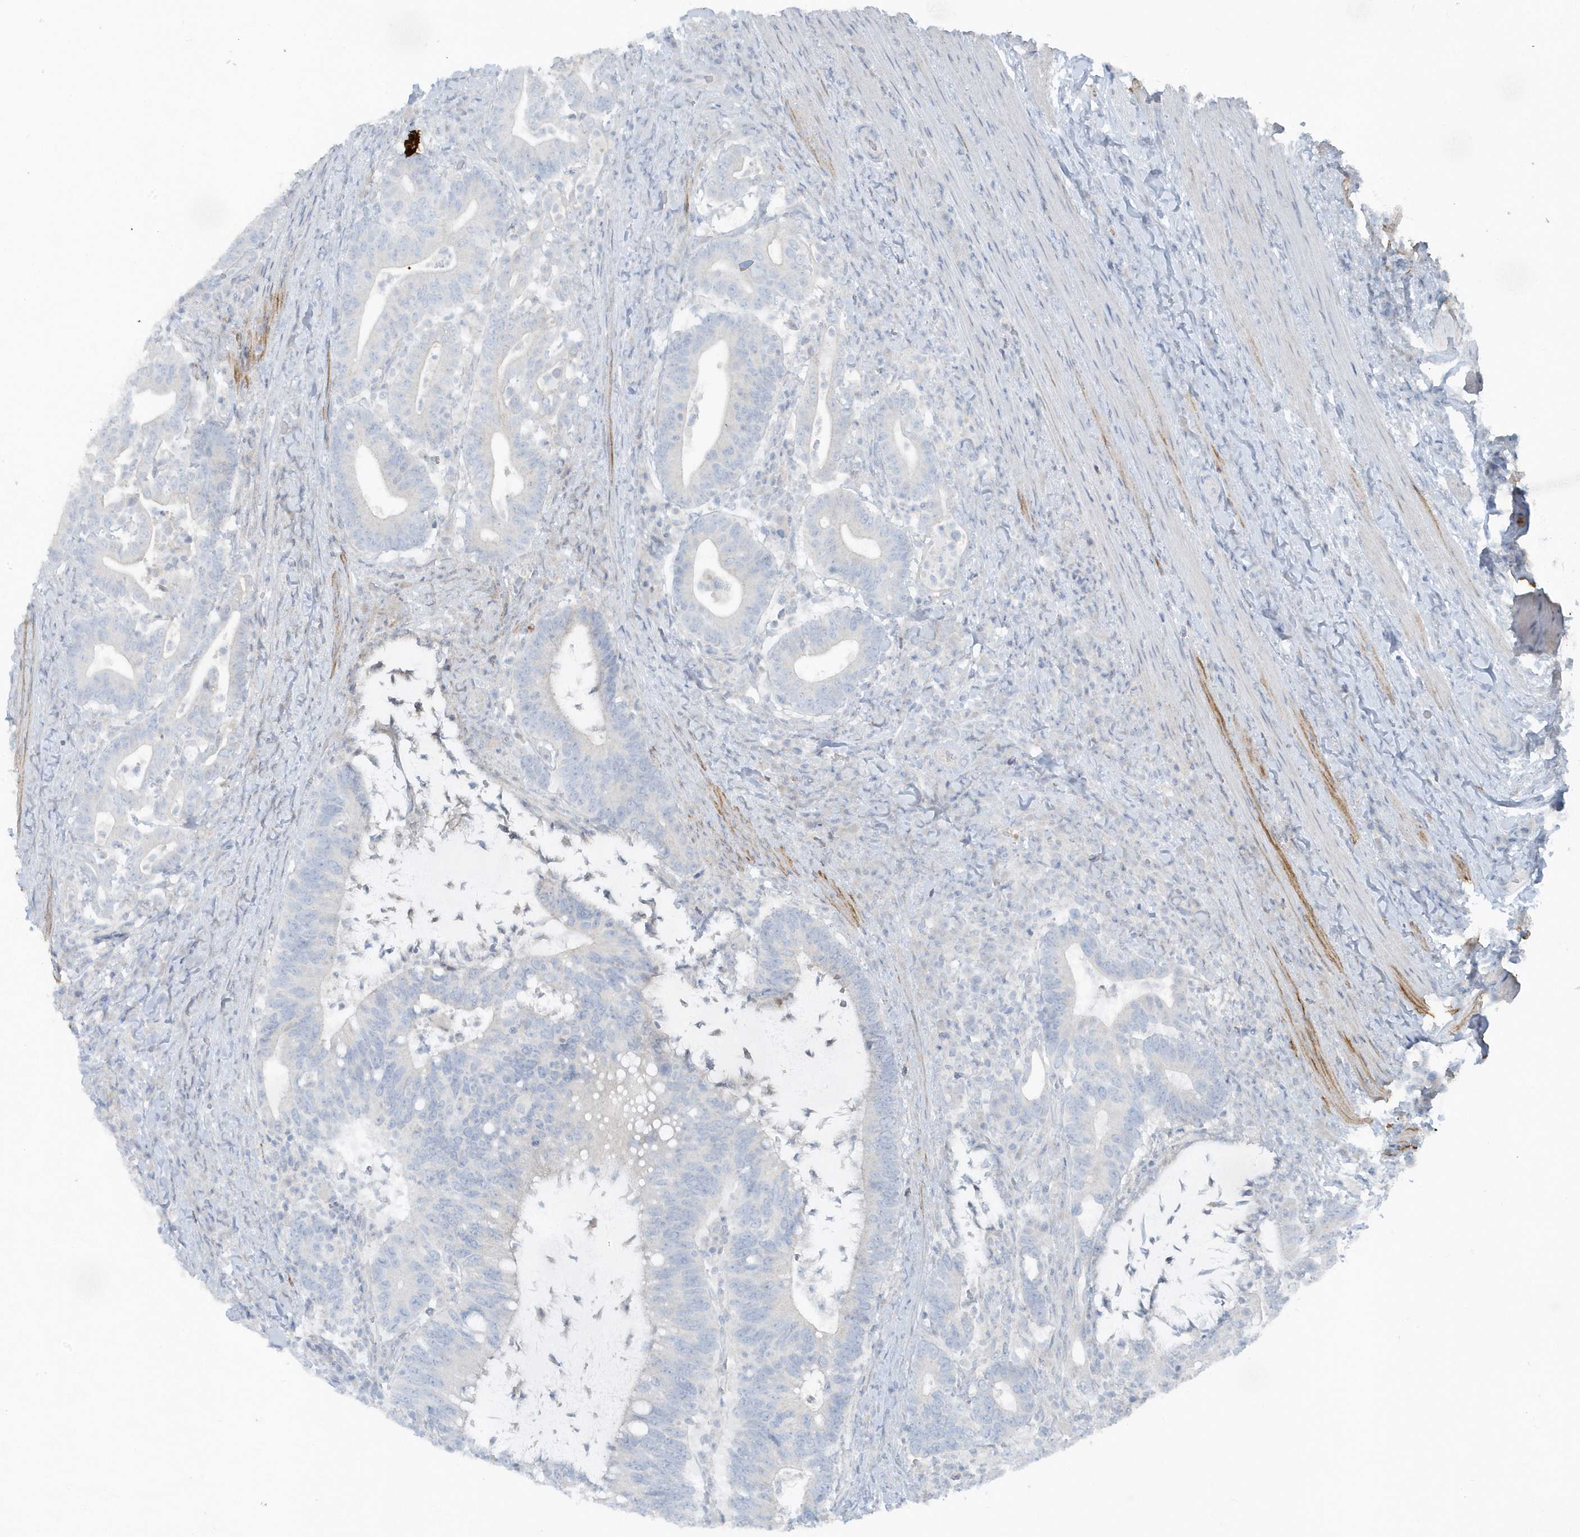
{"staining": {"intensity": "negative", "quantity": "none", "location": "none"}, "tissue": "colorectal cancer", "cell_type": "Tumor cells", "image_type": "cancer", "snomed": [{"axis": "morphology", "description": "Adenocarcinoma, NOS"}, {"axis": "topography", "description": "Colon"}], "caption": "Immunohistochemistry (IHC) histopathology image of neoplastic tissue: human colorectal cancer (adenocarcinoma) stained with DAB exhibits no significant protein expression in tumor cells.", "gene": "ACTC1", "patient": {"sex": "female", "age": 66}}